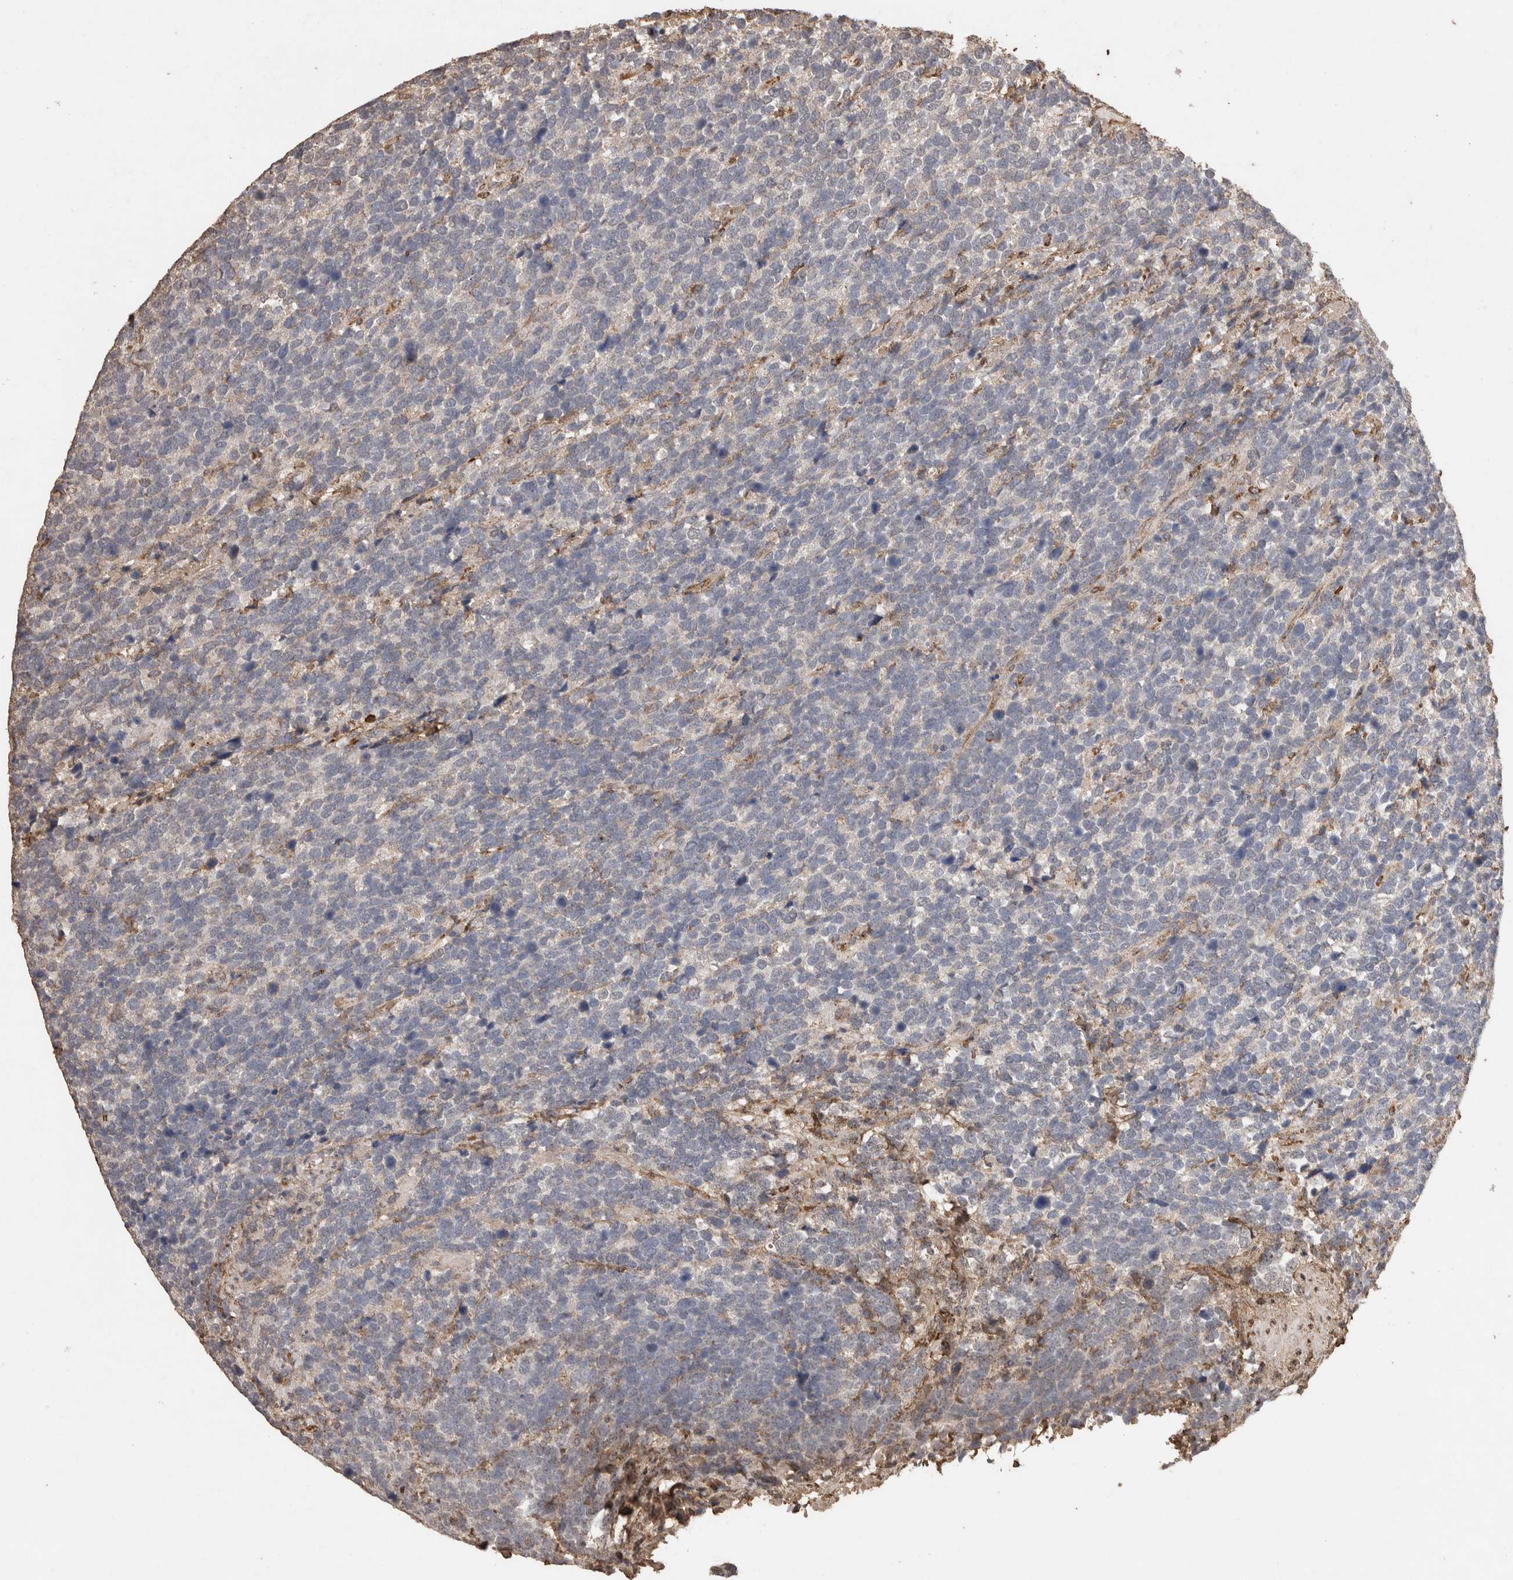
{"staining": {"intensity": "negative", "quantity": "none", "location": "none"}, "tissue": "urothelial cancer", "cell_type": "Tumor cells", "image_type": "cancer", "snomed": [{"axis": "morphology", "description": "Urothelial carcinoma, High grade"}, {"axis": "topography", "description": "Urinary bladder"}], "caption": "A micrograph of human urothelial cancer is negative for staining in tumor cells. (DAB (3,3'-diaminobenzidine) immunohistochemistry (IHC) visualized using brightfield microscopy, high magnification).", "gene": "C1QTNF5", "patient": {"sex": "female", "age": 82}}